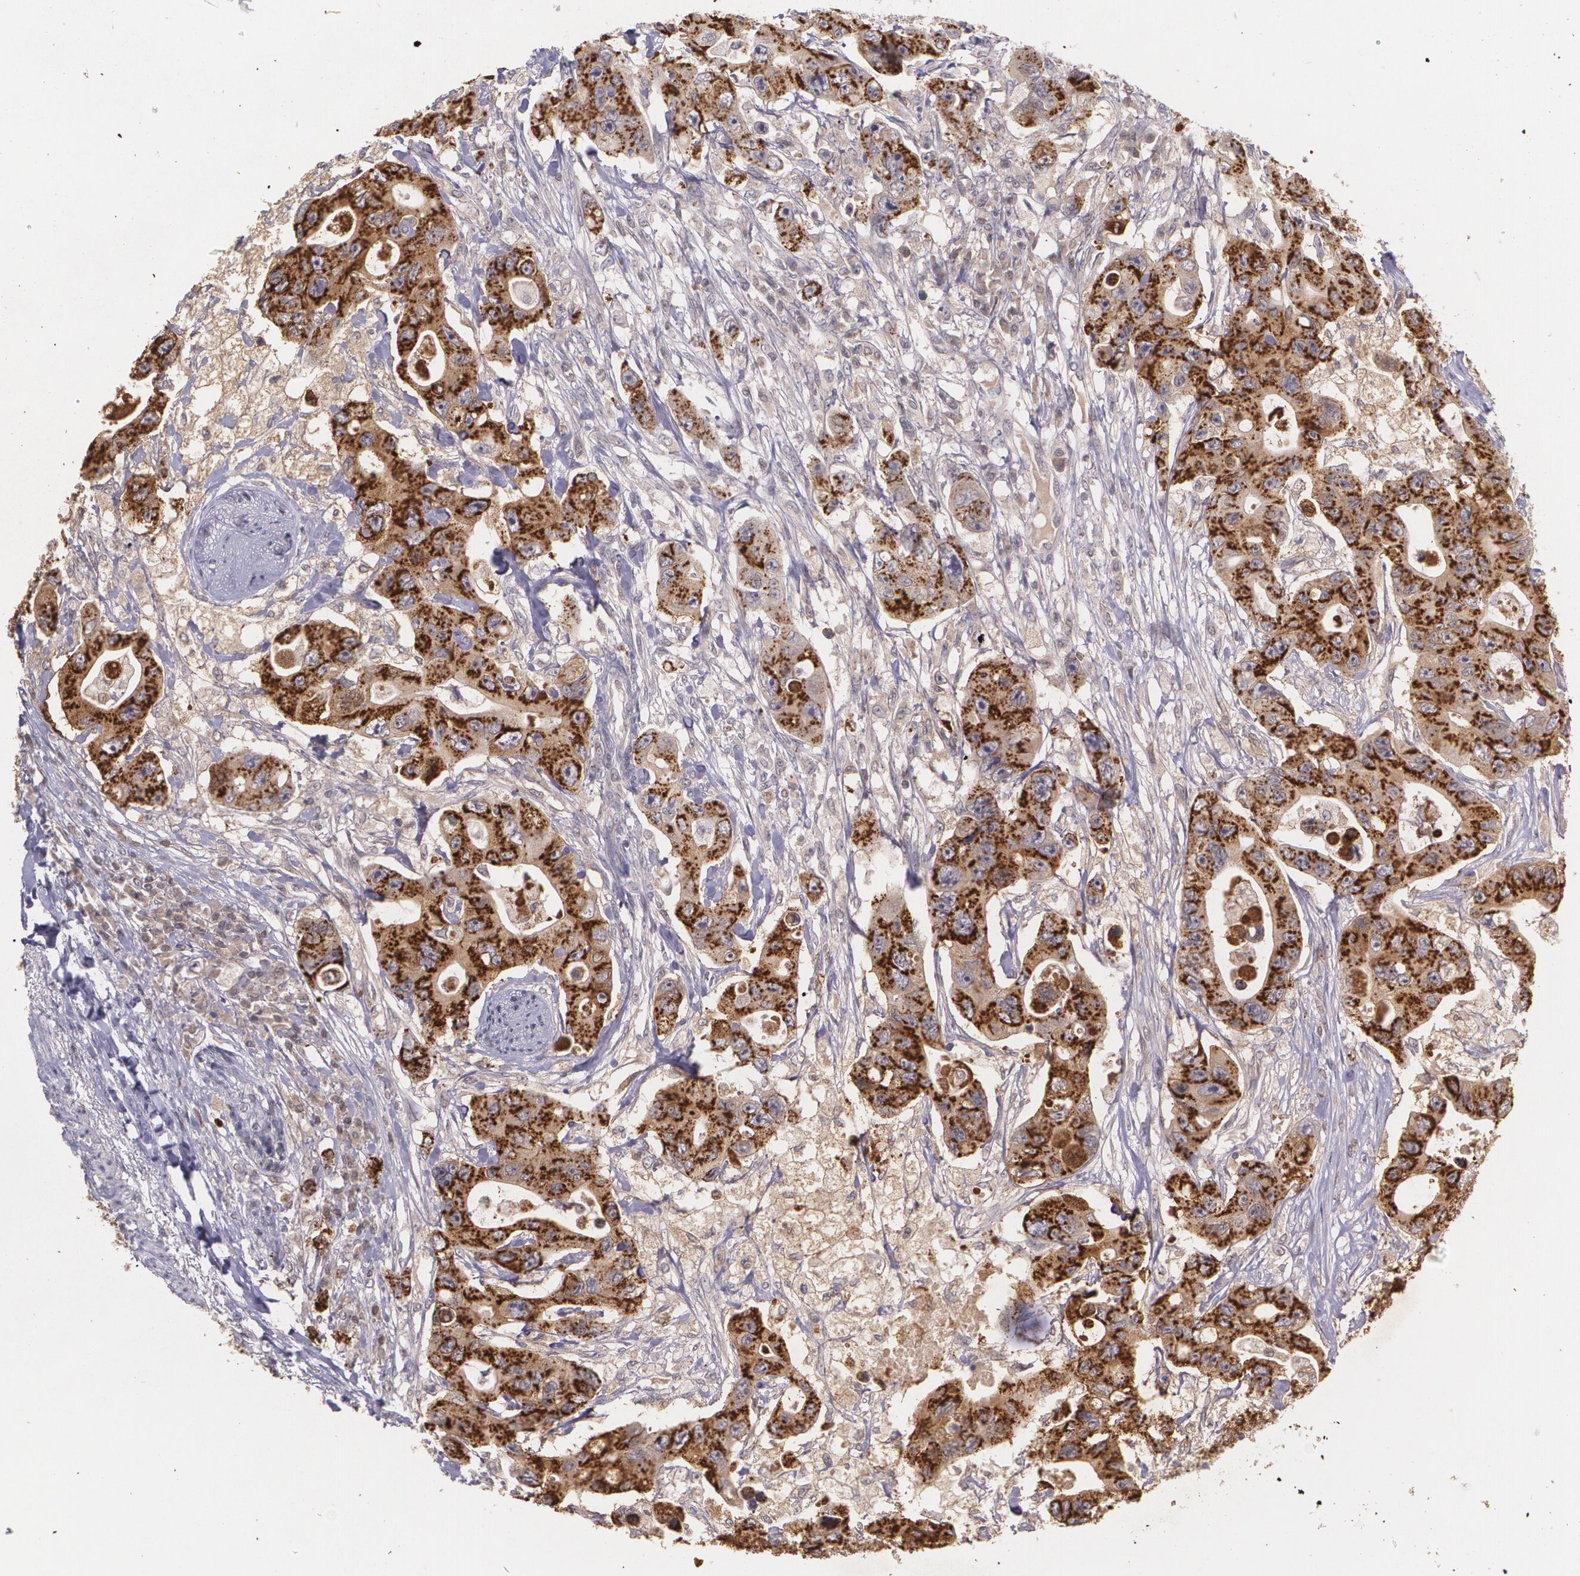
{"staining": {"intensity": "strong", "quantity": ">75%", "location": "cytoplasmic/membranous"}, "tissue": "colorectal cancer", "cell_type": "Tumor cells", "image_type": "cancer", "snomed": [{"axis": "morphology", "description": "Adenocarcinoma, NOS"}, {"axis": "topography", "description": "Colon"}], "caption": "About >75% of tumor cells in adenocarcinoma (colorectal) show strong cytoplasmic/membranous protein expression as visualized by brown immunohistochemical staining.", "gene": "TM4SF1", "patient": {"sex": "female", "age": 46}}